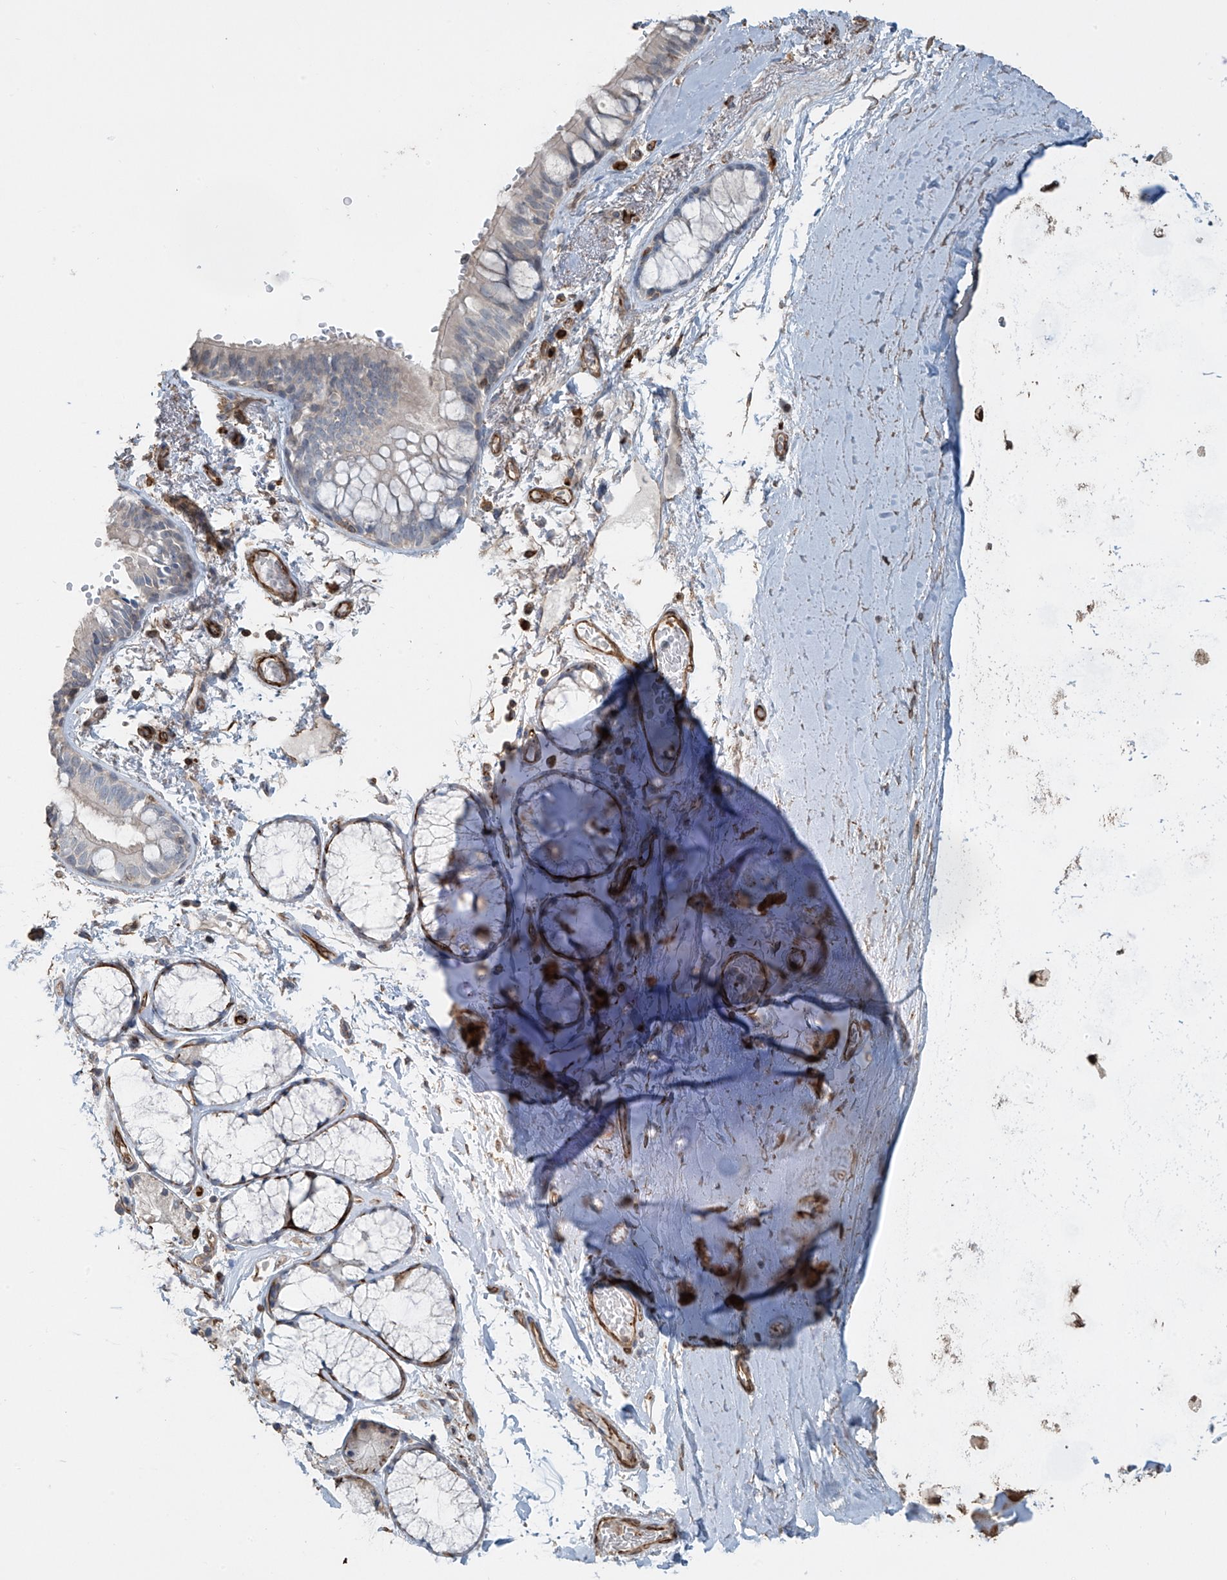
{"staining": {"intensity": "negative", "quantity": "none", "location": "none"}, "tissue": "bronchus", "cell_type": "Respiratory epithelial cells", "image_type": "normal", "snomed": [{"axis": "morphology", "description": "Normal tissue, NOS"}, {"axis": "topography", "description": "Cartilage tissue"}, {"axis": "topography", "description": "Bronchus"}], "caption": "An IHC micrograph of benign bronchus is shown. There is no staining in respiratory epithelial cells of bronchus. (Stains: DAB (3,3'-diaminobenzidine) IHC with hematoxylin counter stain, Microscopy: brightfield microscopy at high magnification).", "gene": "SH3BGRL3", "patient": {"sex": "female", "age": 73}}